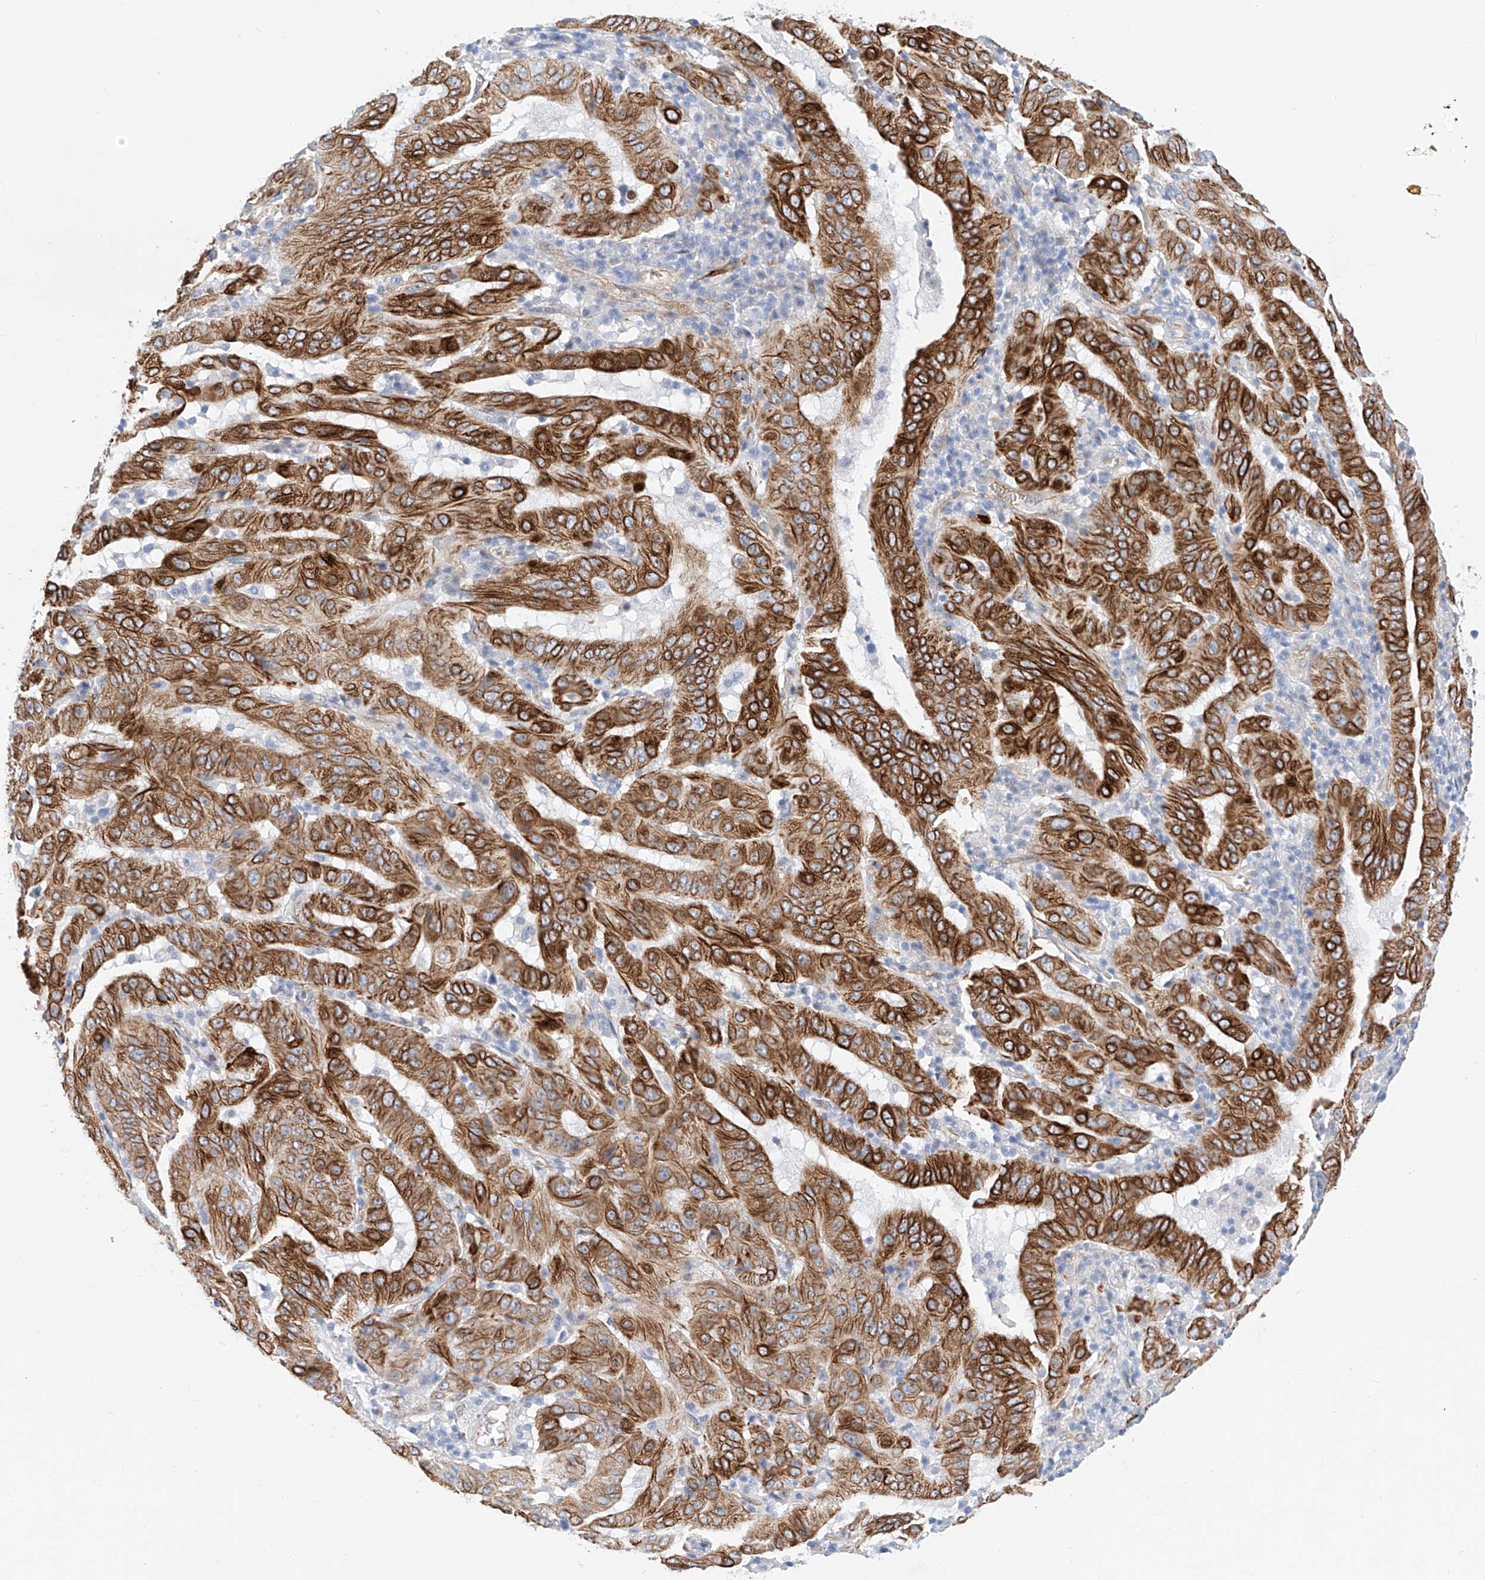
{"staining": {"intensity": "strong", "quantity": ">75%", "location": "cytoplasmic/membranous"}, "tissue": "pancreatic cancer", "cell_type": "Tumor cells", "image_type": "cancer", "snomed": [{"axis": "morphology", "description": "Adenocarcinoma, NOS"}, {"axis": "topography", "description": "Pancreas"}], "caption": "This is an image of immunohistochemistry (IHC) staining of pancreatic cancer, which shows strong staining in the cytoplasmic/membranous of tumor cells.", "gene": "SBSPON", "patient": {"sex": "male", "age": 63}}